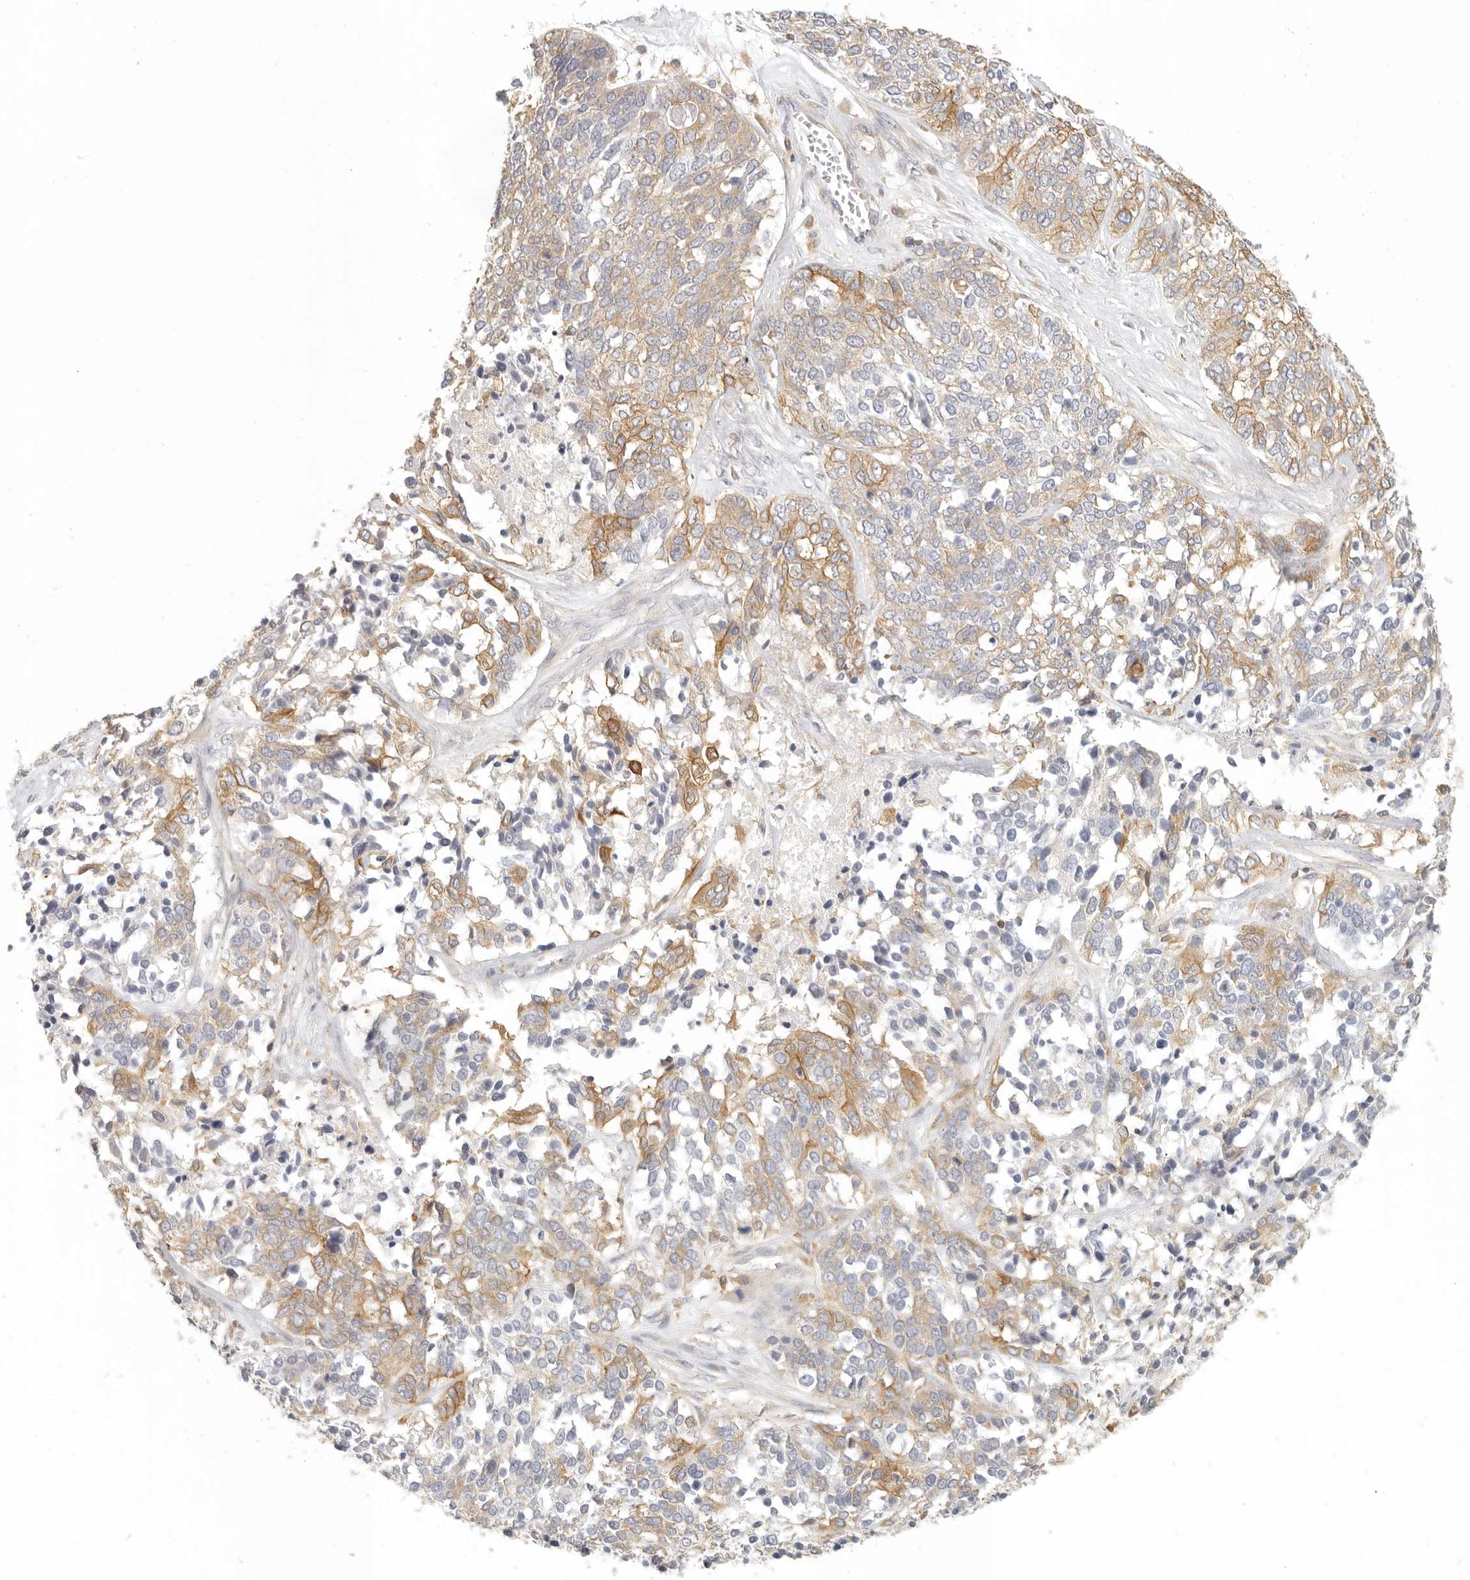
{"staining": {"intensity": "moderate", "quantity": "25%-75%", "location": "cytoplasmic/membranous"}, "tissue": "ovarian cancer", "cell_type": "Tumor cells", "image_type": "cancer", "snomed": [{"axis": "morphology", "description": "Cystadenocarcinoma, serous, NOS"}, {"axis": "topography", "description": "Ovary"}], "caption": "The immunohistochemical stain labels moderate cytoplasmic/membranous positivity in tumor cells of ovarian cancer tissue. The staining was performed using DAB (3,3'-diaminobenzidine) to visualize the protein expression in brown, while the nuclei were stained in blue with hematoxylin (Magnification: 20x).", "gene": "ANXA9", "patient": {"sex": "female", "age": 44}}